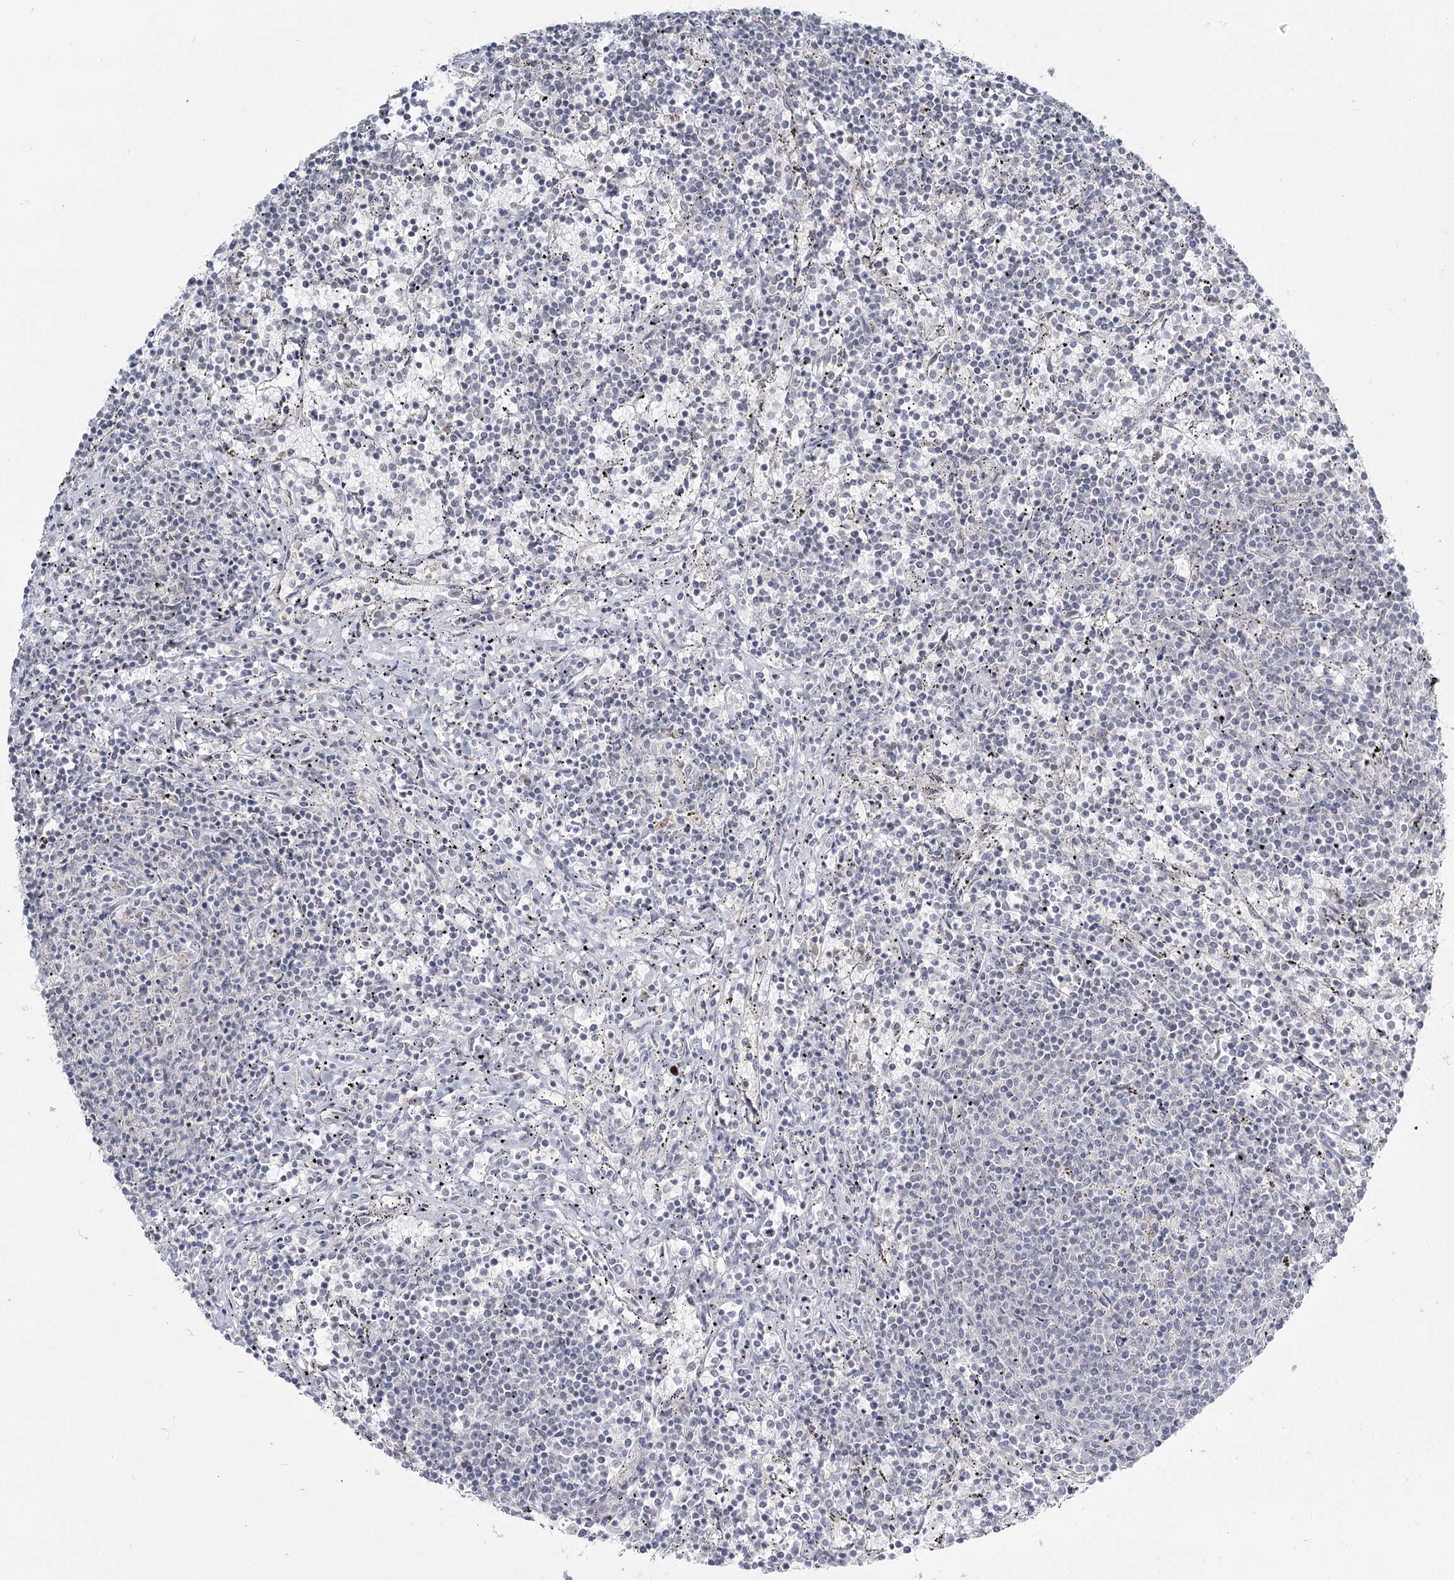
{"staining": {"intensity": "negative", "quantity": "none", "location": "none"}, "tissue": "lymphoma", "cell_type": "Tumor cells", "image_type": "cancer", "snomed": [{"axis": "morphology", "description": "Malignant lymphoma, non-Hodgkin's type, Low grade"}, {"axis": "topography", "description": "Spleen"}], "caption": "Low-grade malignant lymphoma, non-Hodgkin's type was stained to show a protein in brown. There is no significant staining in tumor cells.", "gene": "LY6G5C", "patient": {"sex": "female", "age": 50}}